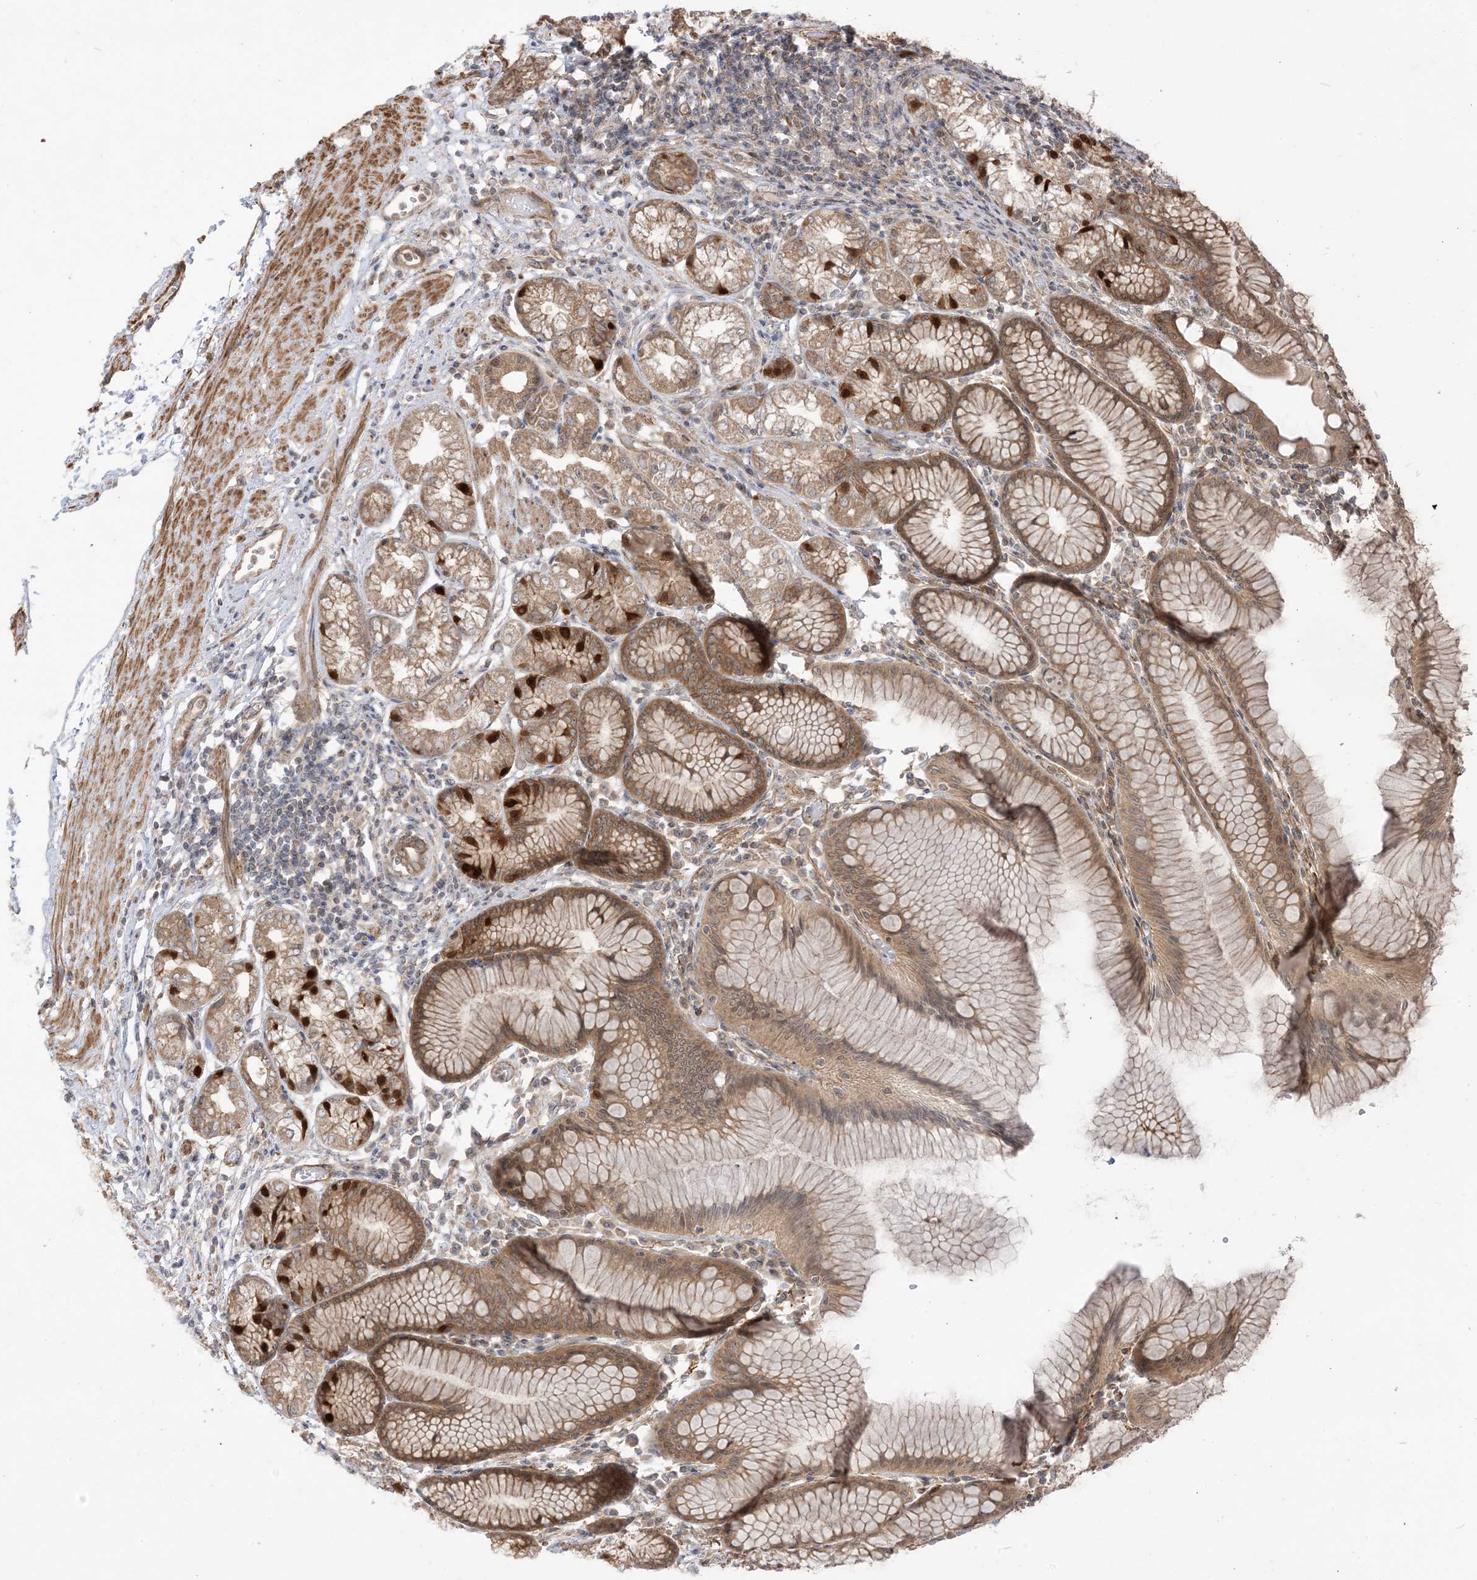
{"staining": {"intensity": "moderate", "quantity": "25%-75%", "location": "cytoplasmic/membranous"}, "tissue": "stomach", "cell_type": "Glandular cells", "image_type": "normal", "snomed": [{"axis": "morphology", "description": "Normal tissue, NOS"}, {"axis": "topography", "description": "Stomach"}], "caption": "Immunohistochemistry (IHC) (DAB) staining of normal human stomach demonstrates moderate cytoplasmic/membranous protein positivity in about 25%-75% of glandular cells.", "gene": "TBCC", "patient": {"sex": "female", "age": 57}}